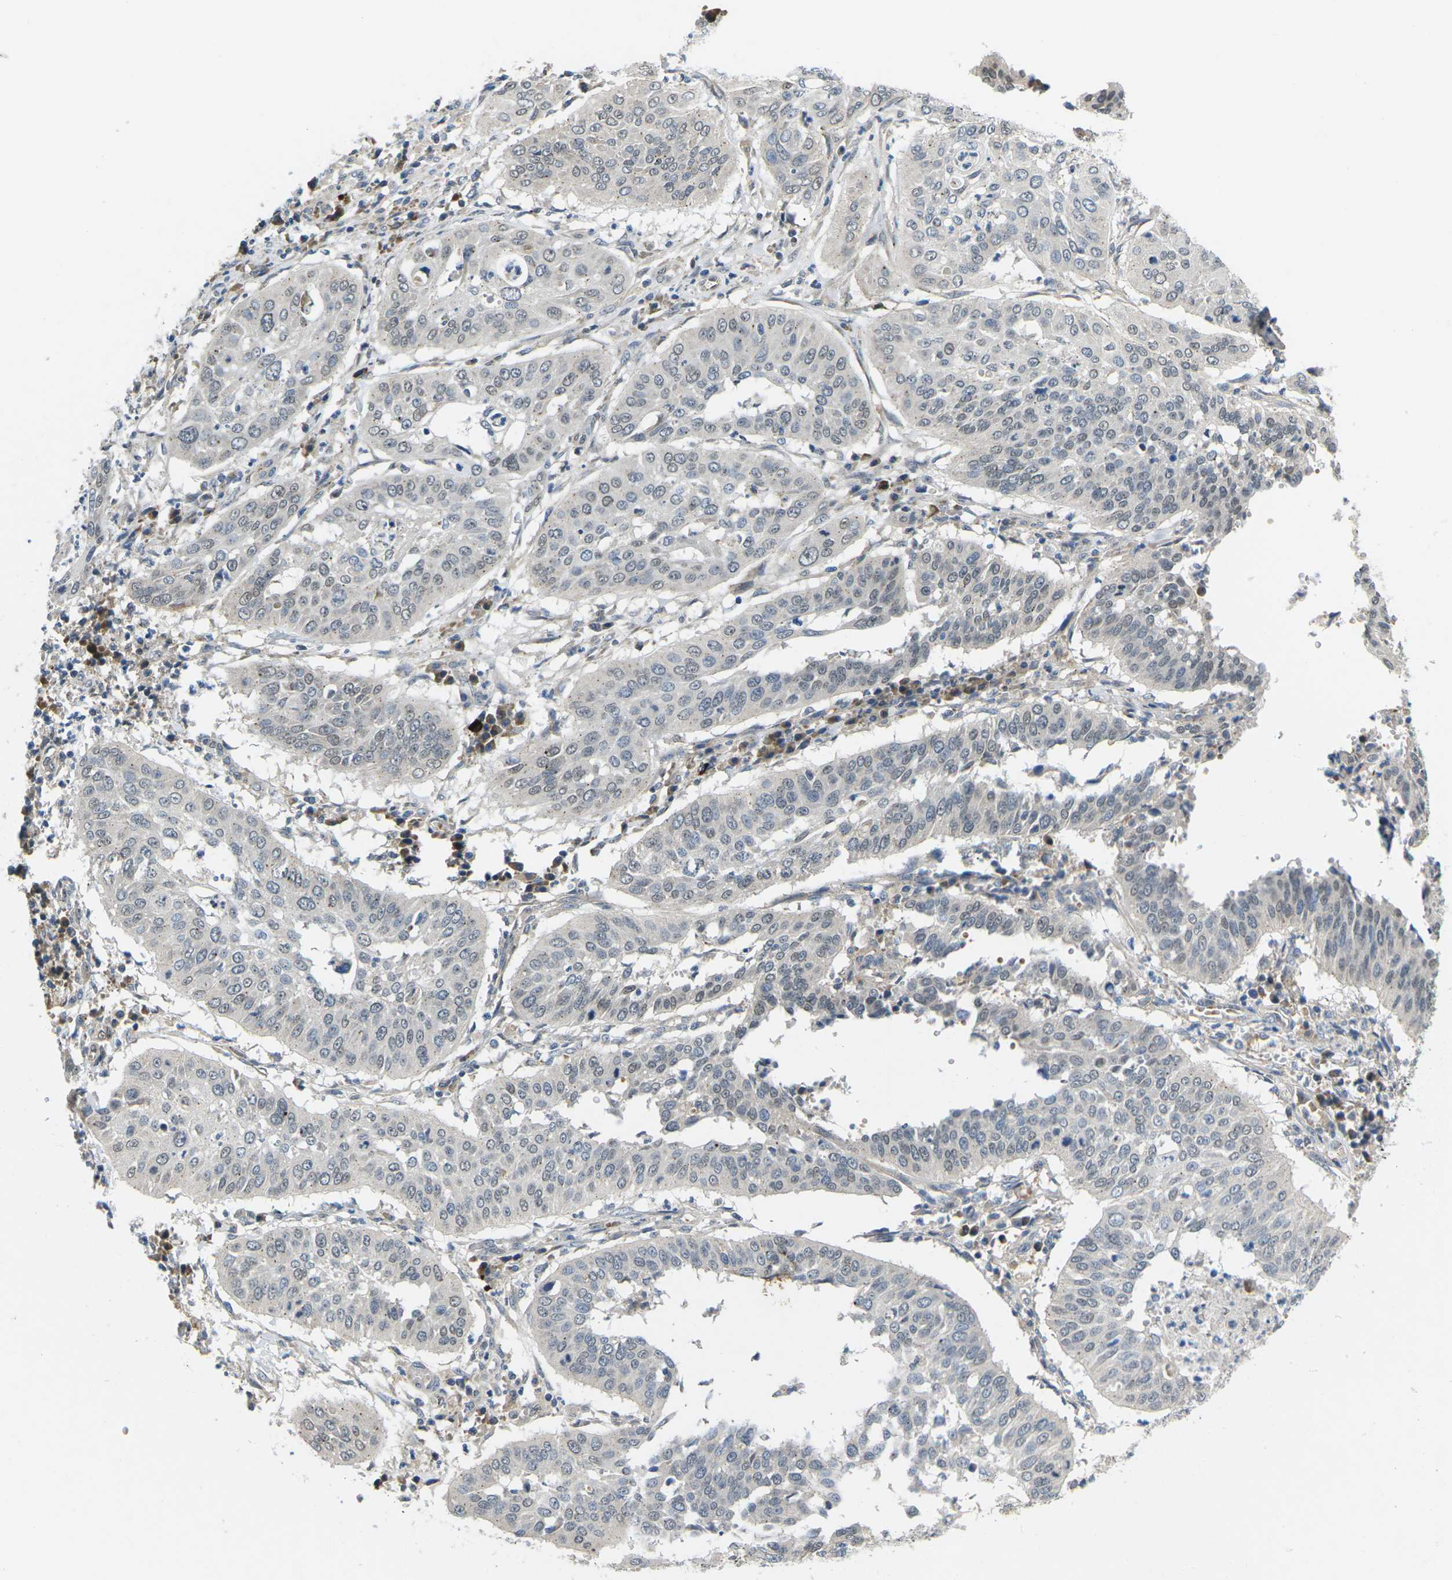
{"staining": {"intensity": "weak", "quantity": "<25%", "location": "nuclear"}, "tissue": "cervical cancer", "cell_type": "Tumor cells", "image_type": "cancer", "snomed": [{"axis": "morphology", "description": "Normal tissue, NOS"}, {"axis": "morphology", "description": "Squamous cell carcinoma, NOS"}, {"axis": "topography", "description": "Cervix"}], "caption": "A micrograph of human cervical squamous cell carcinoma is negative for staining in tumor cells.", "gene": "ERBB4", "patient": {"sex": "female", "age": 39}}